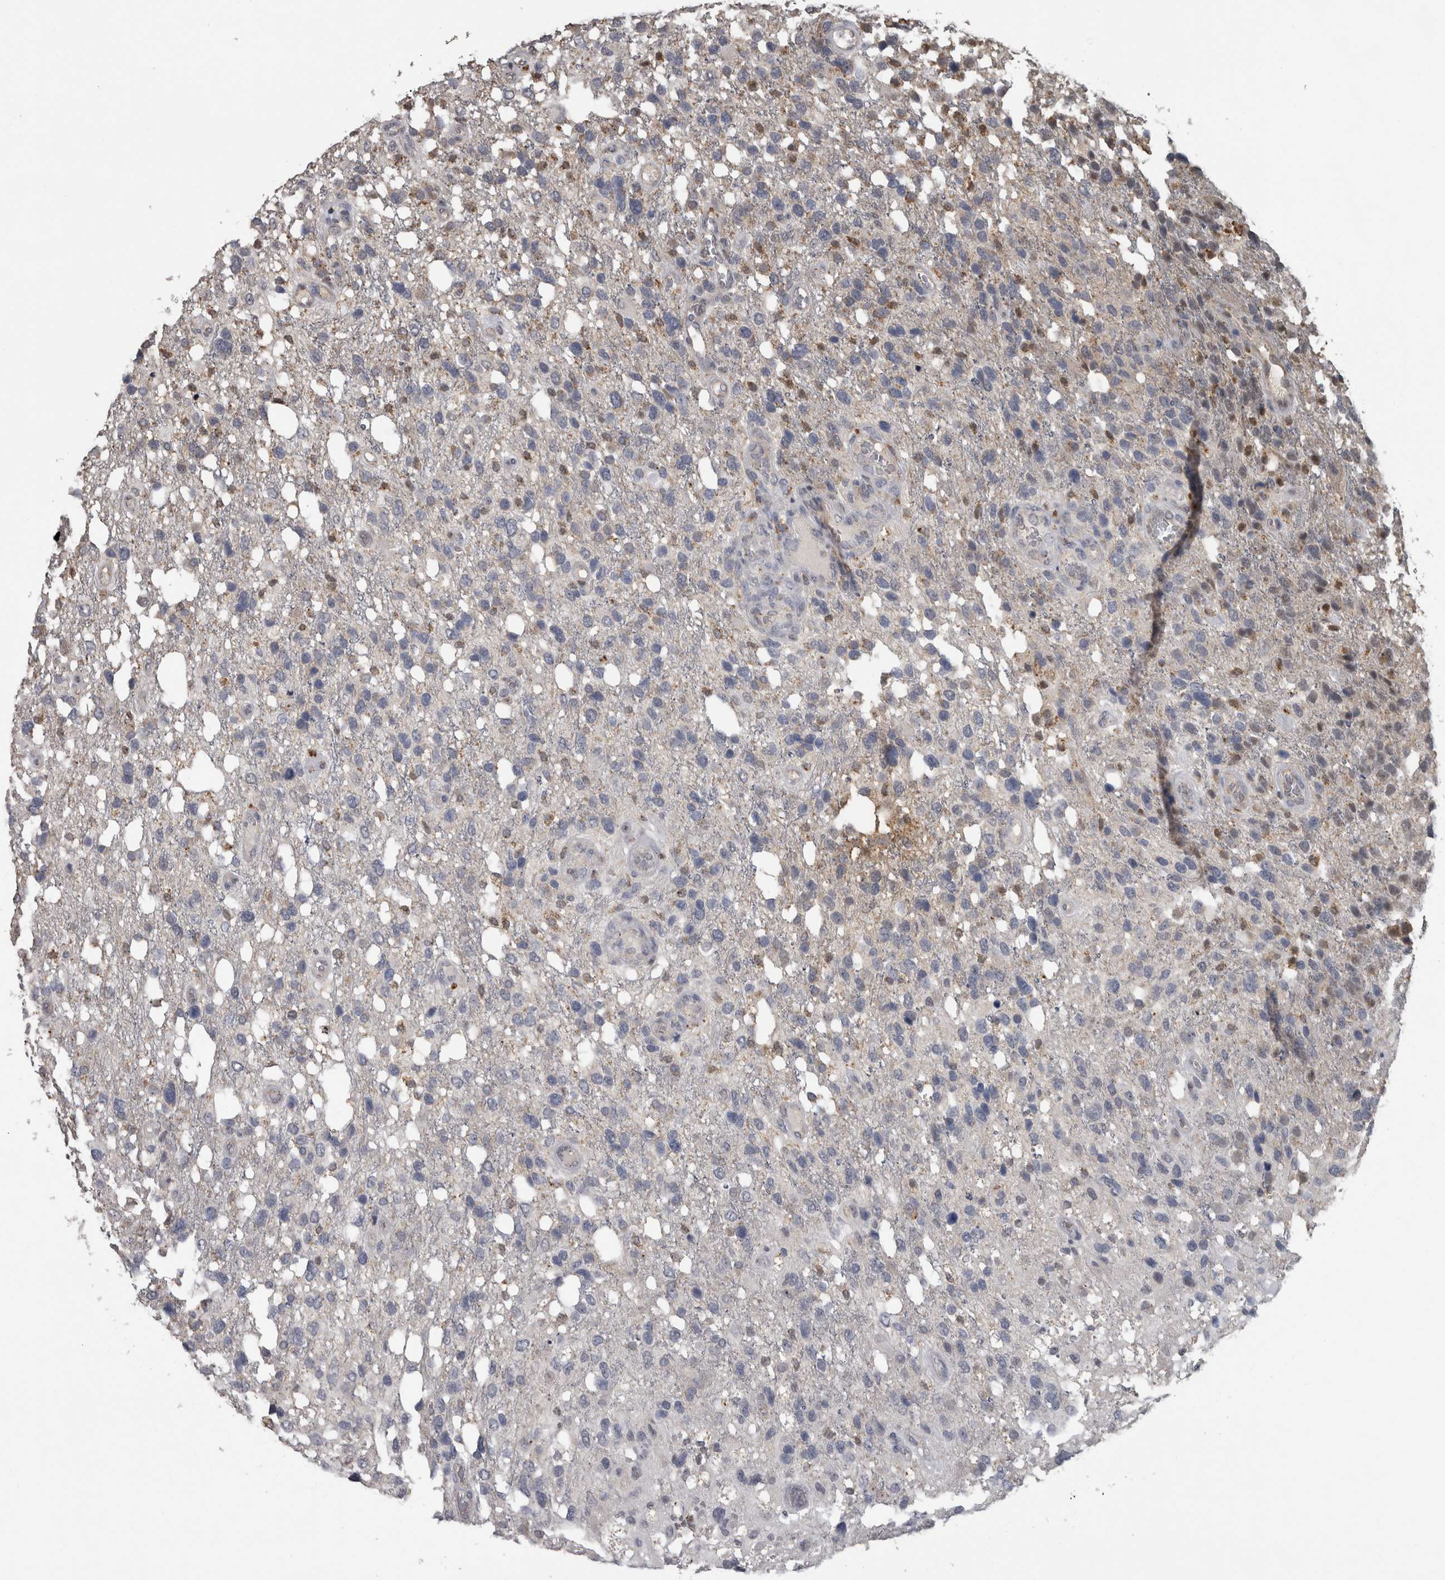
{"staining": {"intensity": "negative", "quantity": "none", "location": "none"}, "tissue": "glioma", "cell_type": "Tumor cells", "image_type": "cancer", "snomed": [{"axis": "morphology", "description": "Glioma, malignant, High grade"}, {"axis": "topography", "description": "Brain"}], "caption": "DAB immunohistochemical staining of human glioma displays no significant positivity in tumor cells.", "gene": "NAAA", "patient": {"sex": "female", "age": 58}}